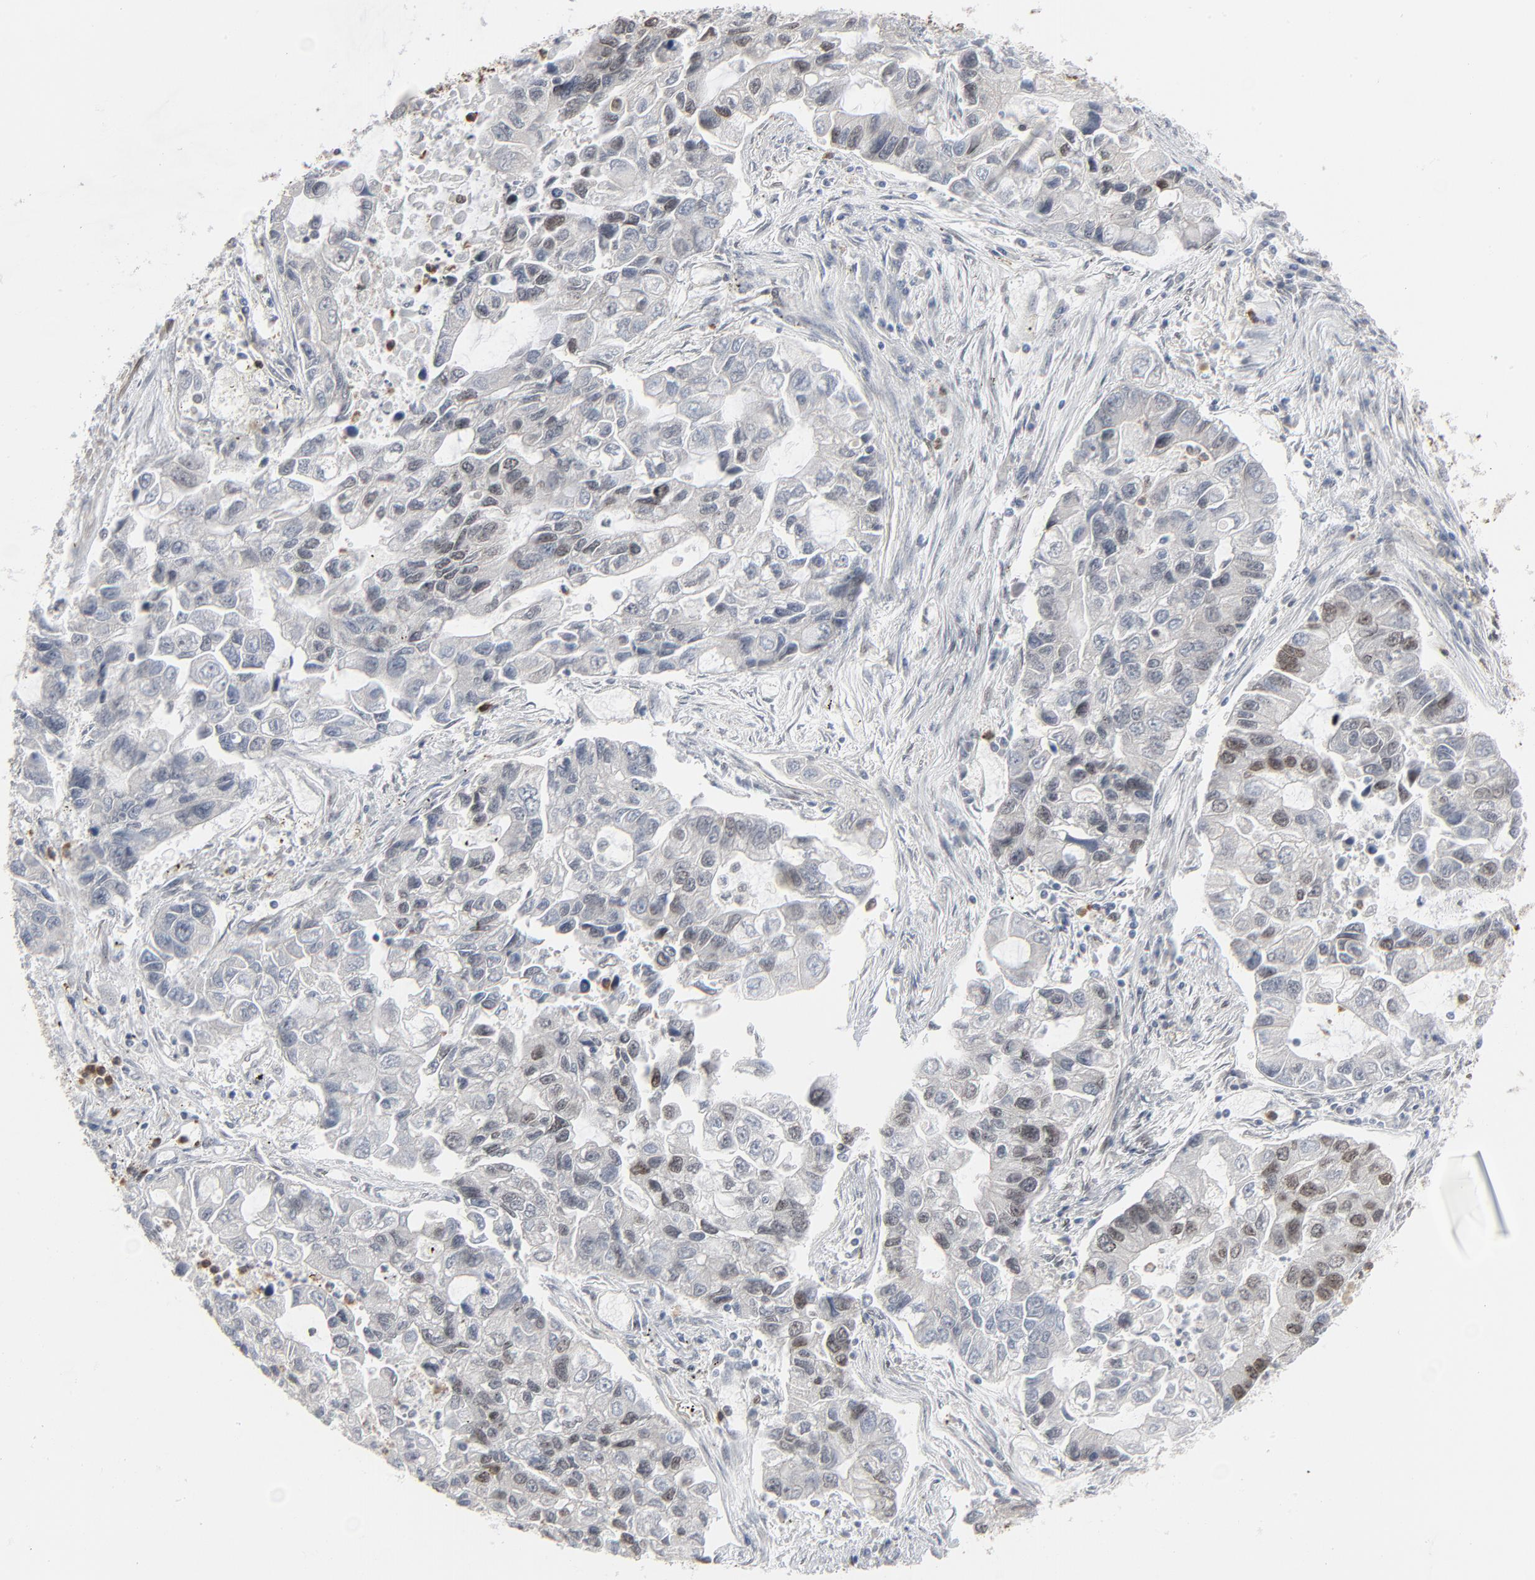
{"staining": {"intensity": "moderate", "quantity": "<25%", "location": "nuclear"}, "tissue": "lung cancer", "cell_type": "Tumor cells", "image_type": "cancer", "snomed": [{"axis": "morphology", "description": "Adenocarcinoma, NOS"}, {"axis": "topography", "description": "Lung"}], "caption": "Immunohistochemistry (IHC) micrograph of human lung adenocarcinoma stained for a protein (brown), which demonstrates low levels of moderate nuclear expression in approximately <25% of tumor cells.", "gene": "CUX1", "patient": {"sex": "female", "age": 51}}